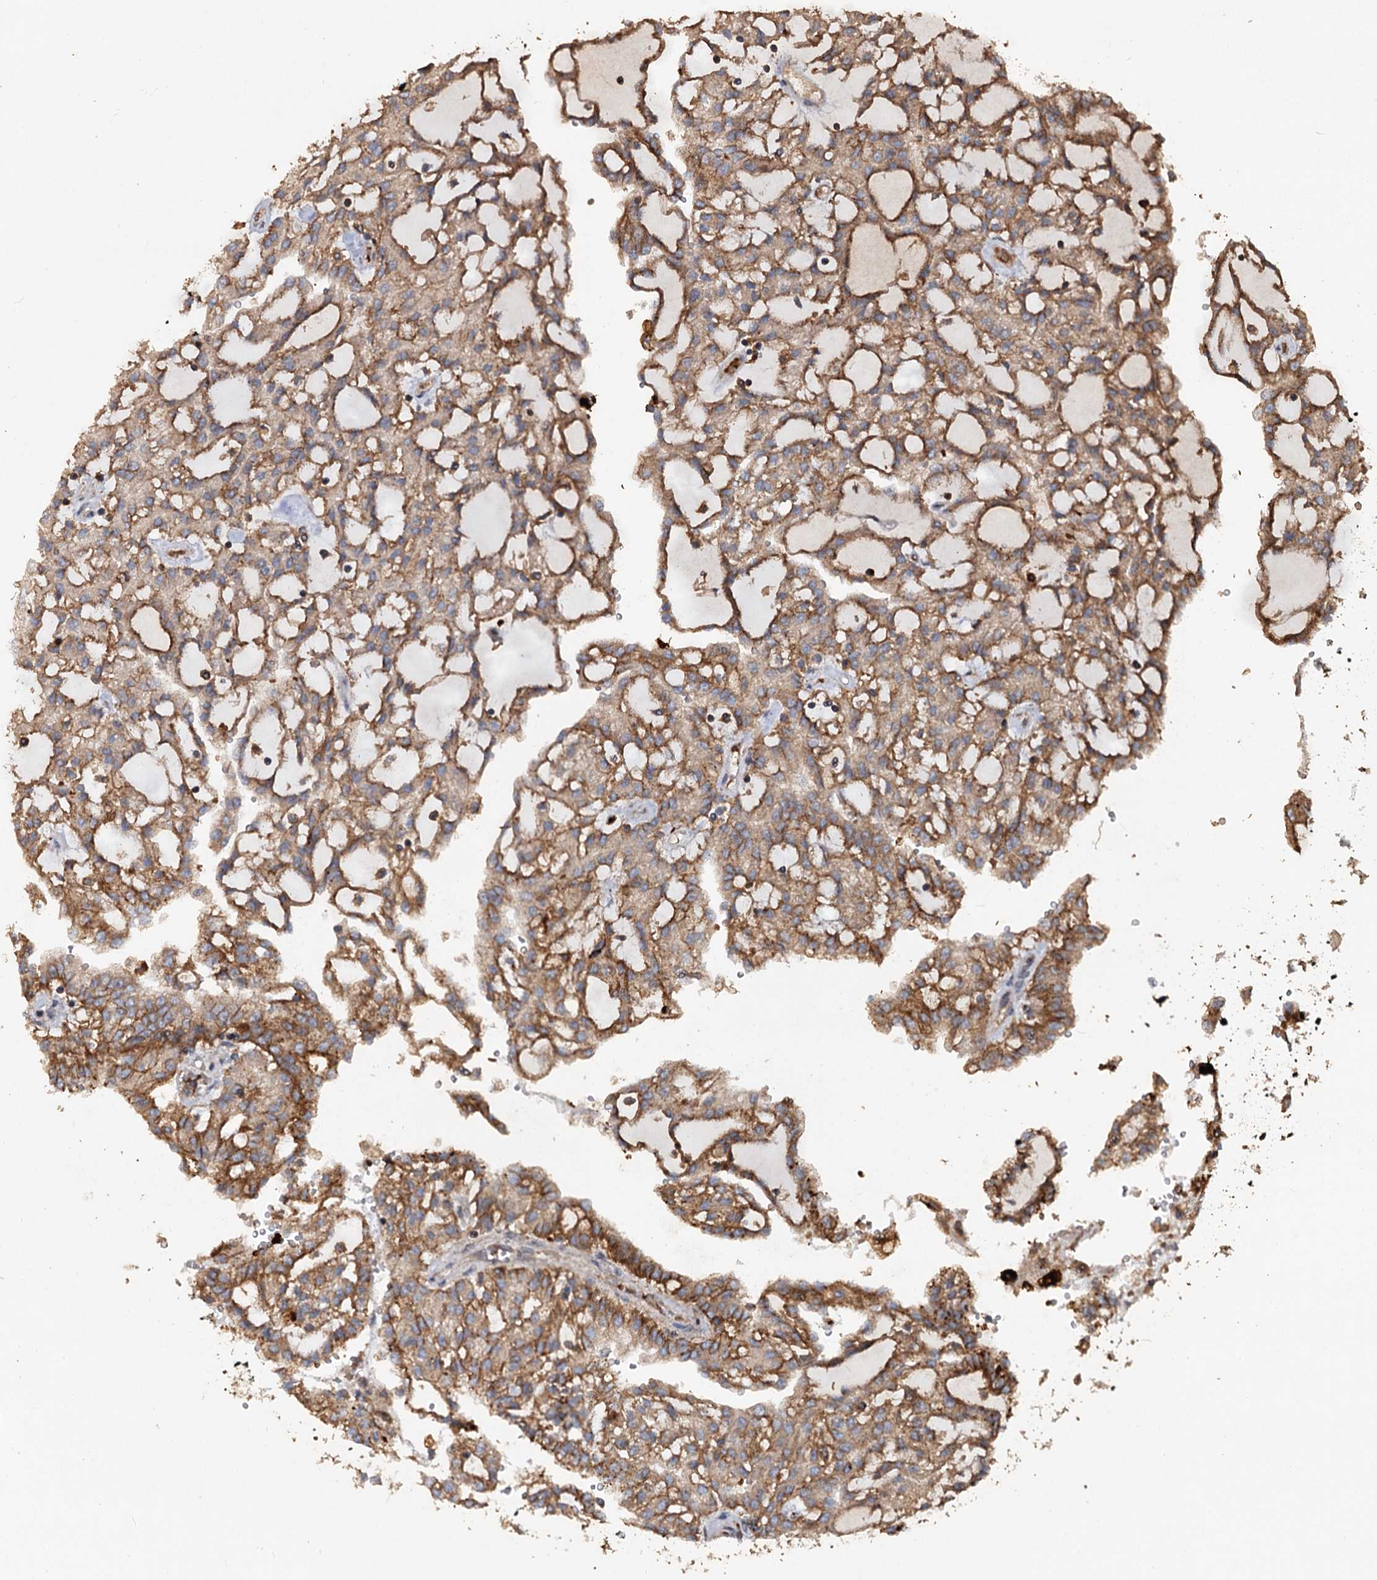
{"staining": {"intensity": "moderate", "quantity": ">75%", "location": "cytoplasmic/membranous"}, "tissue": "renal cancer", "cell_type": "Tumor cells", "image_type": "cancer", "snomed": [{"axis": "morphology", "description": "Adenocarcinoma, NOS"}, {"axis": "topography", "description": "Kidney"}], "caption": "IHC image of neoplastic tissue: renal cancer (adenocarcinoma) stained using IHC demonstrates medium levels of moderate protein expression localized specifically in the cytoplasmic/membranous of tumor cells, appearing as a cytoplasmic/membranous brown color.", "gene": "NOTCH2NLA", "patient": {"sex": "male", "age": 63}}